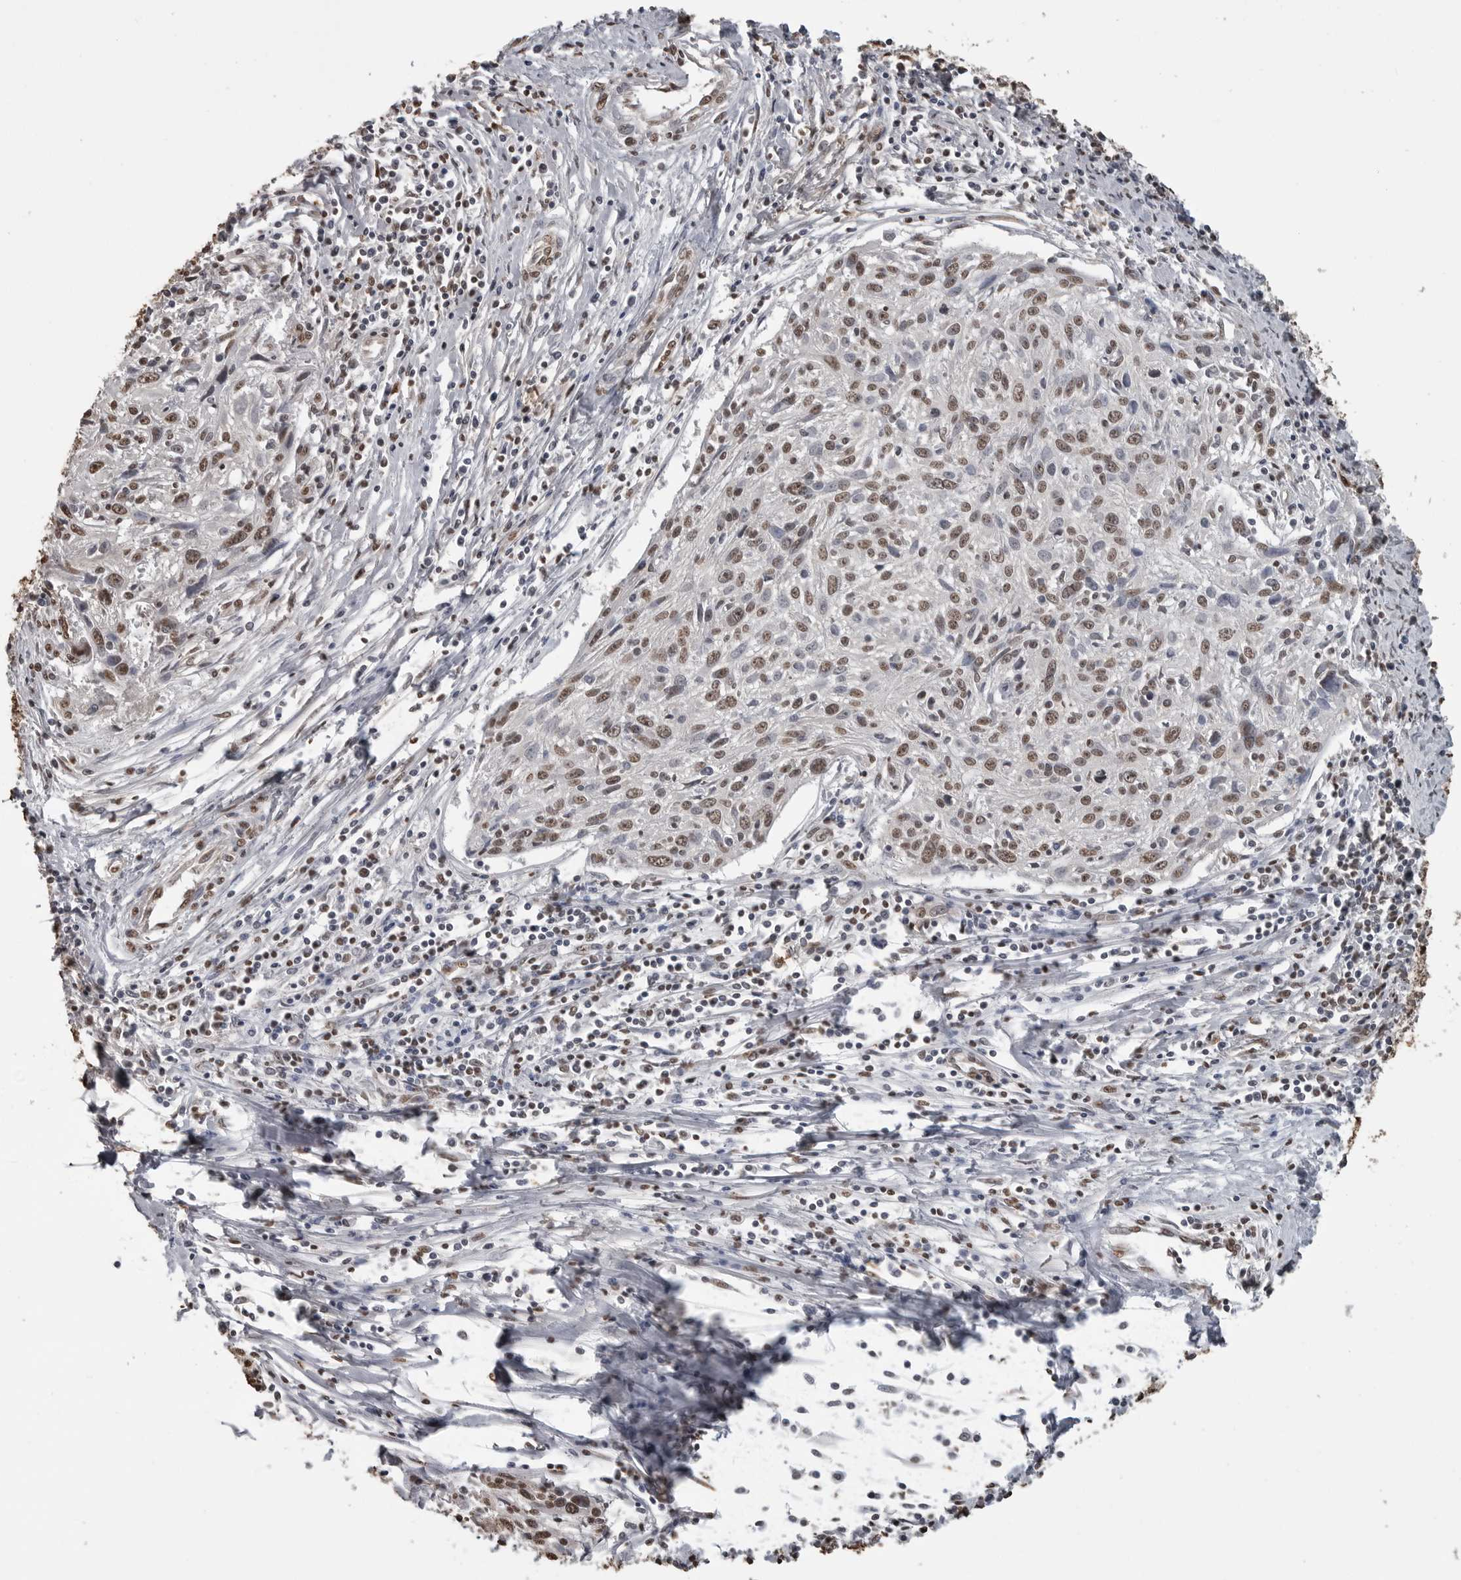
{"staining": {"intensity": "weak", "quantity": ">75%", "location": "nuclear"}, "tissue": "cervical cancer", "cell_type": "Tumor cells", "image_type": "cancer", "snomed": [{"axis": "morphology", "description": "Squamous cell carcinoma, NOS"}, {"axis": "topography", "description": "Cervix"}], "caption": "Tumor cells exhibit weak nuclear positivity in approximately >75% of cells in squamous cell carcinoma (cervical).", "gene": "SMAD2", "patient": {"sex": "female", "age": 51}}